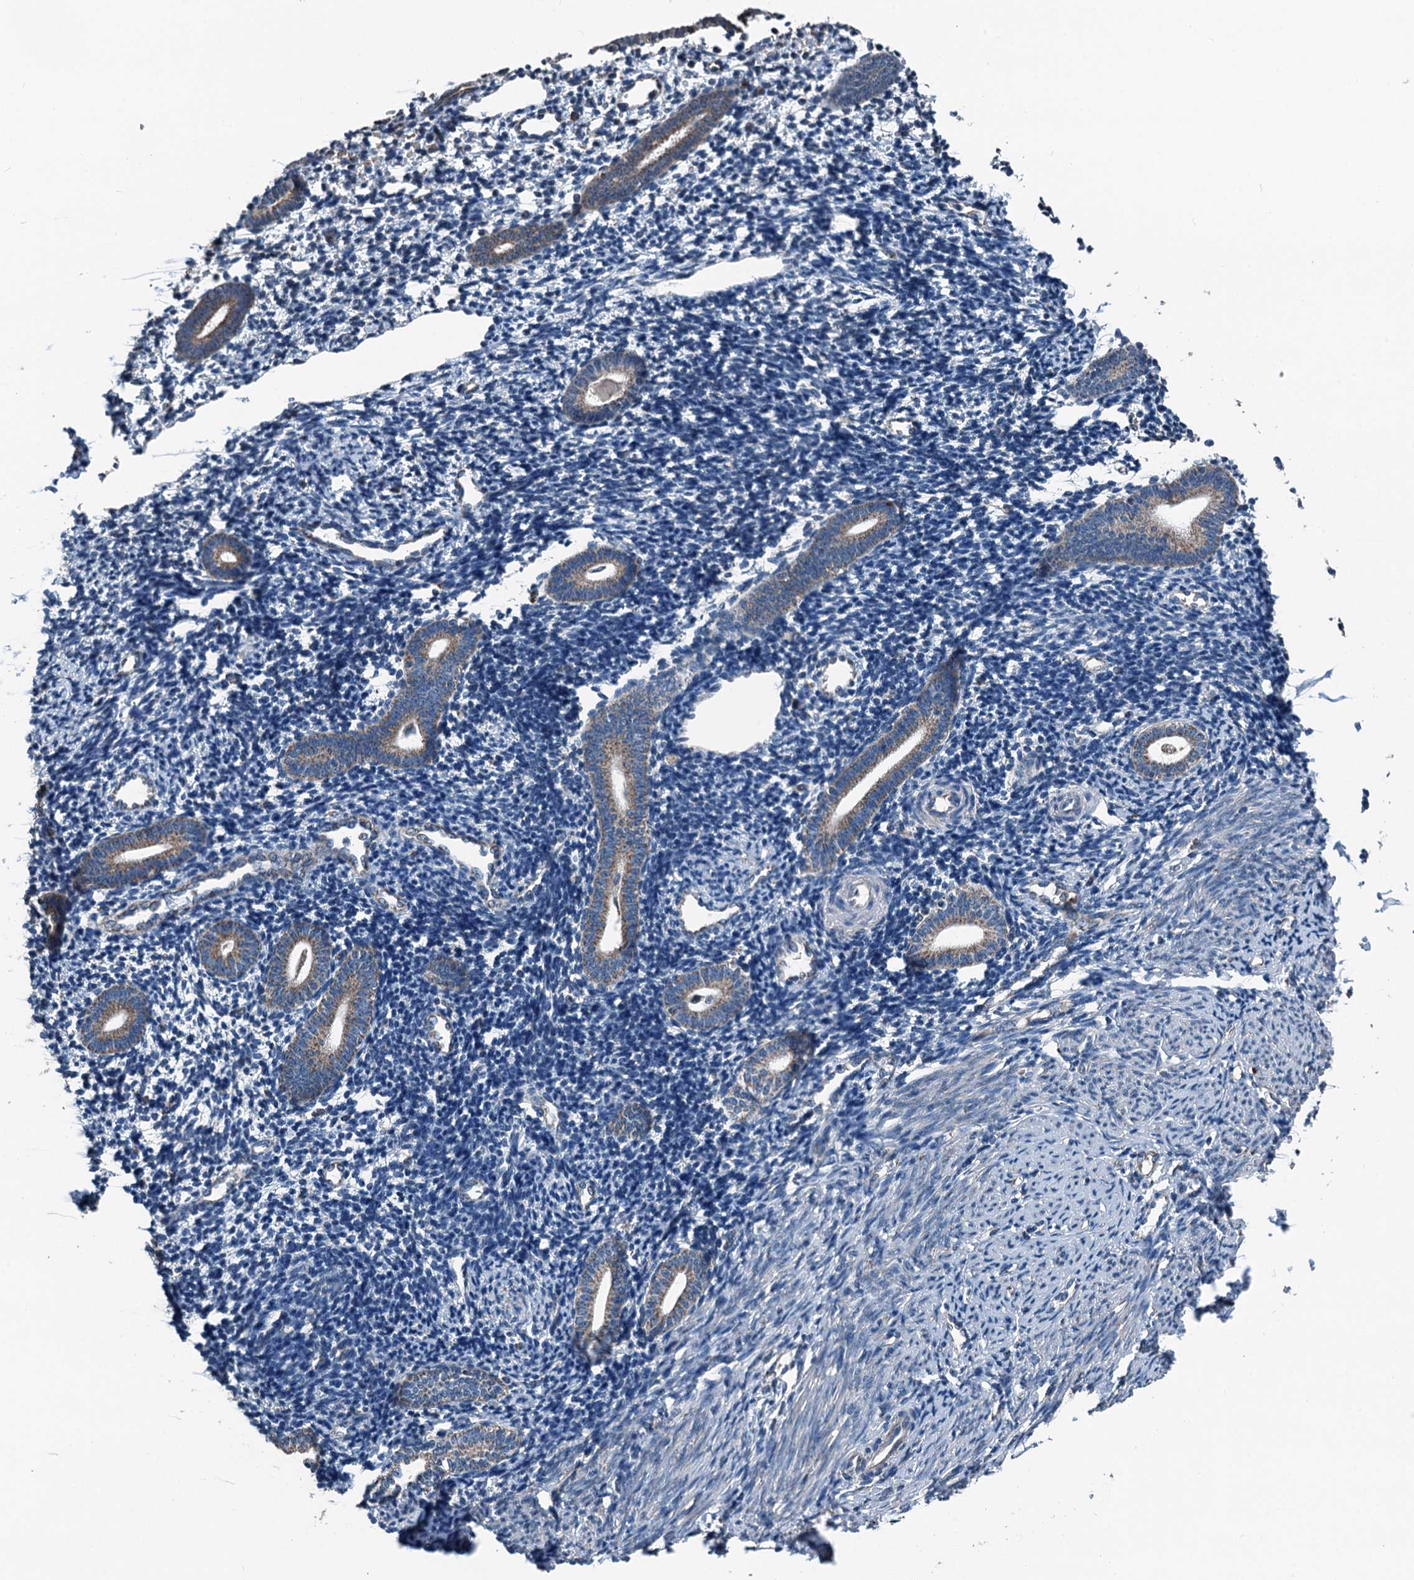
{"staining": {"intensity": "weak", "quantity": "25%-75%", "location": "cytoplasmic/membranous"}, "tissue": "endometrium", "cell_type": "Cells in endometrial stroma", "image_type": "normal", "snomed": [{"axis": "morphology", "description": "Normal tissue, NOS"}, {"axis": "topography", "description": "Endometrium"}], "caption": "Immunohistochemical staining of unremarkable human endometrium demonstrates low levels of weak cytoplasmic/membranous staining in about 25%-75% of cells in endometrial stroma.", "gene": "TRPT1", "patient": {"sex": "female", "age": 56}}